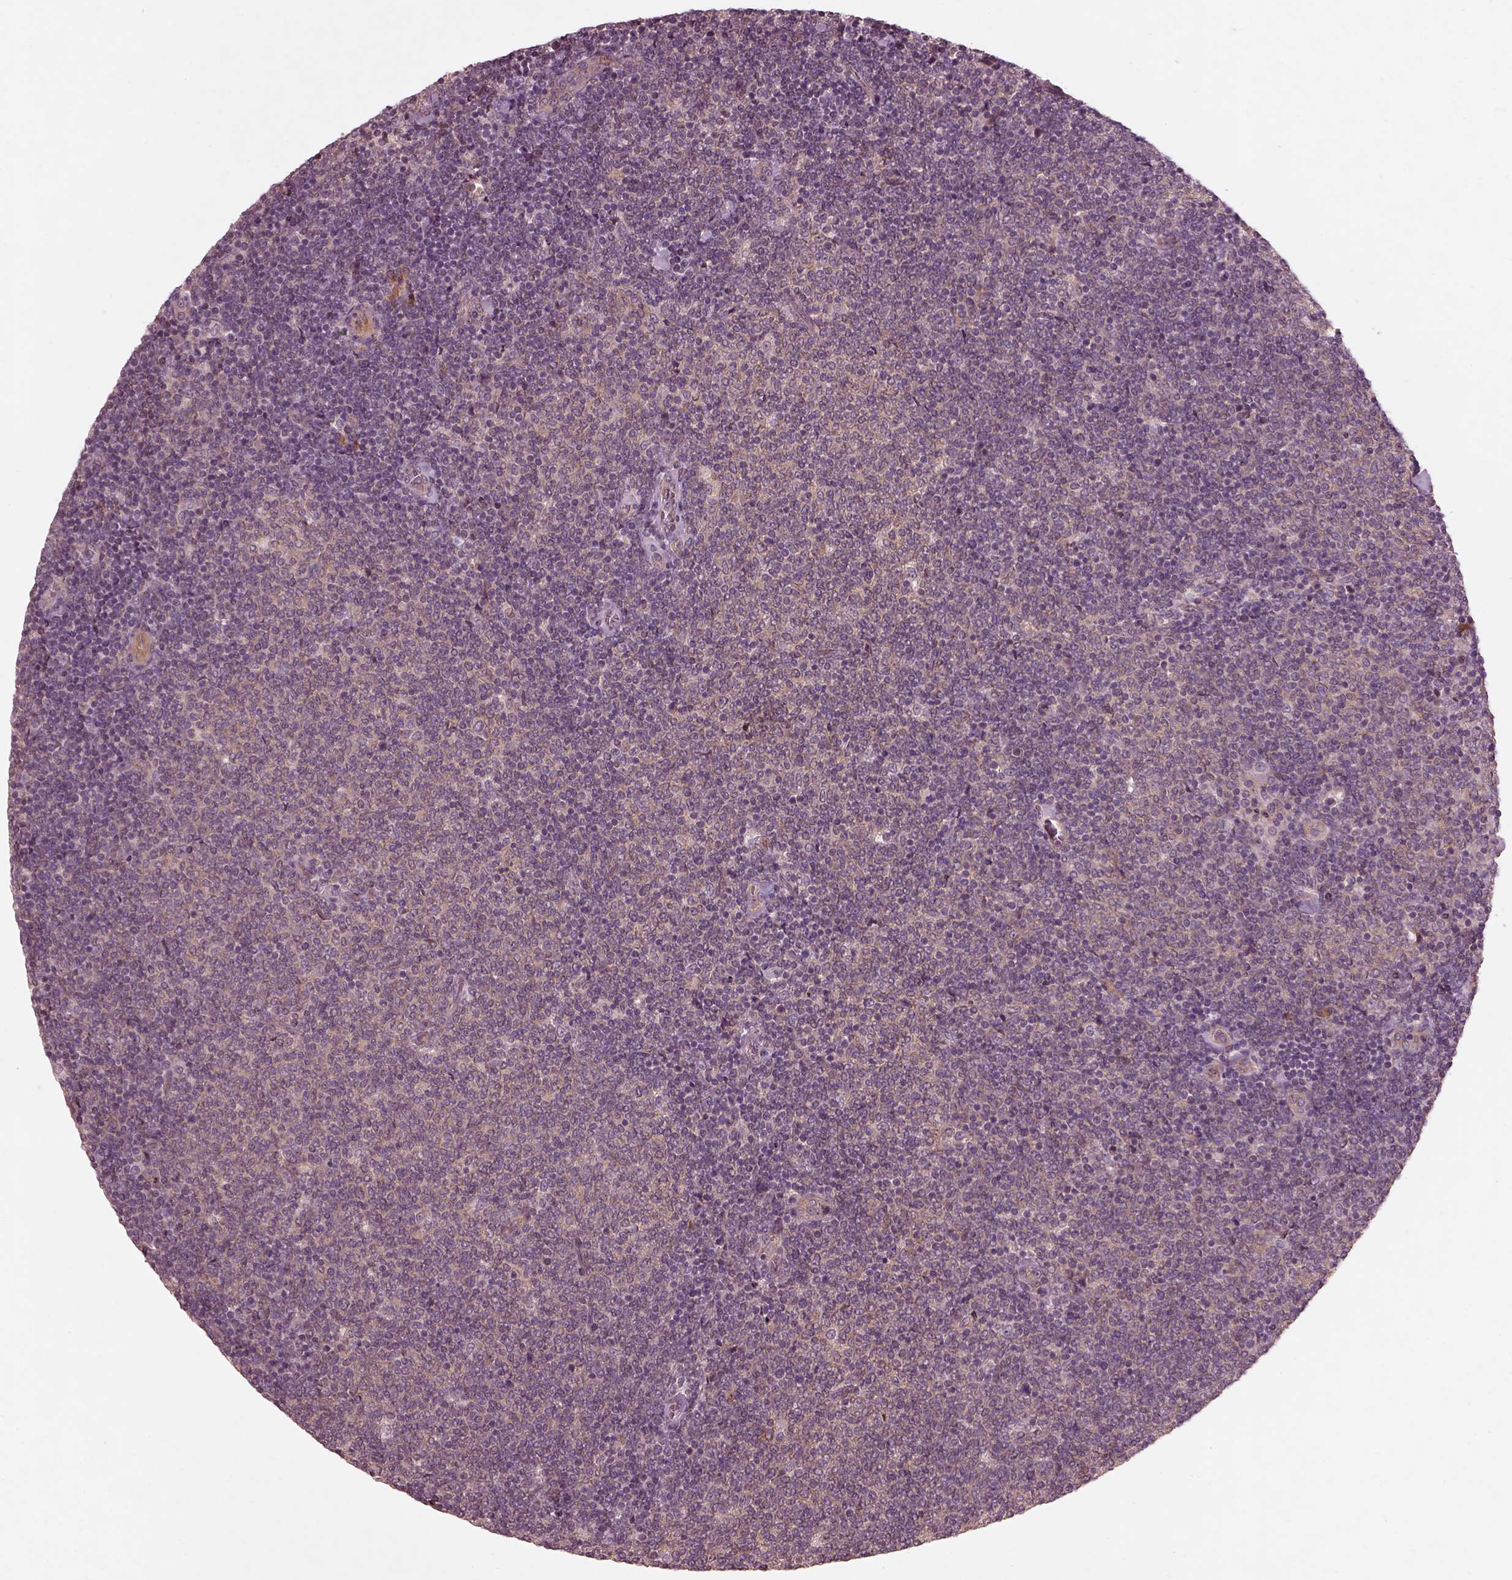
{"staining": {"intensity": "weak", "quantity": ">75%", "location": "cytoplasmic/membranous"}, "tissue": "lymphoma", "cell_type": "Tumor cells", "image_type": "cancer", "snomed": [{"axis": "morphology", "description": "Malignant lymphoma, non-Hodgkin's type, Low grade"}, {"axis": "topography", "description": "Lymph node"}], "caption": "Tumor cells display low levels of weak cytoplasmic/membranous expression in about >75% of cells in lymphoma.", "gene": "FAM234A", "patient": {"sex": "male", "age": 52}}